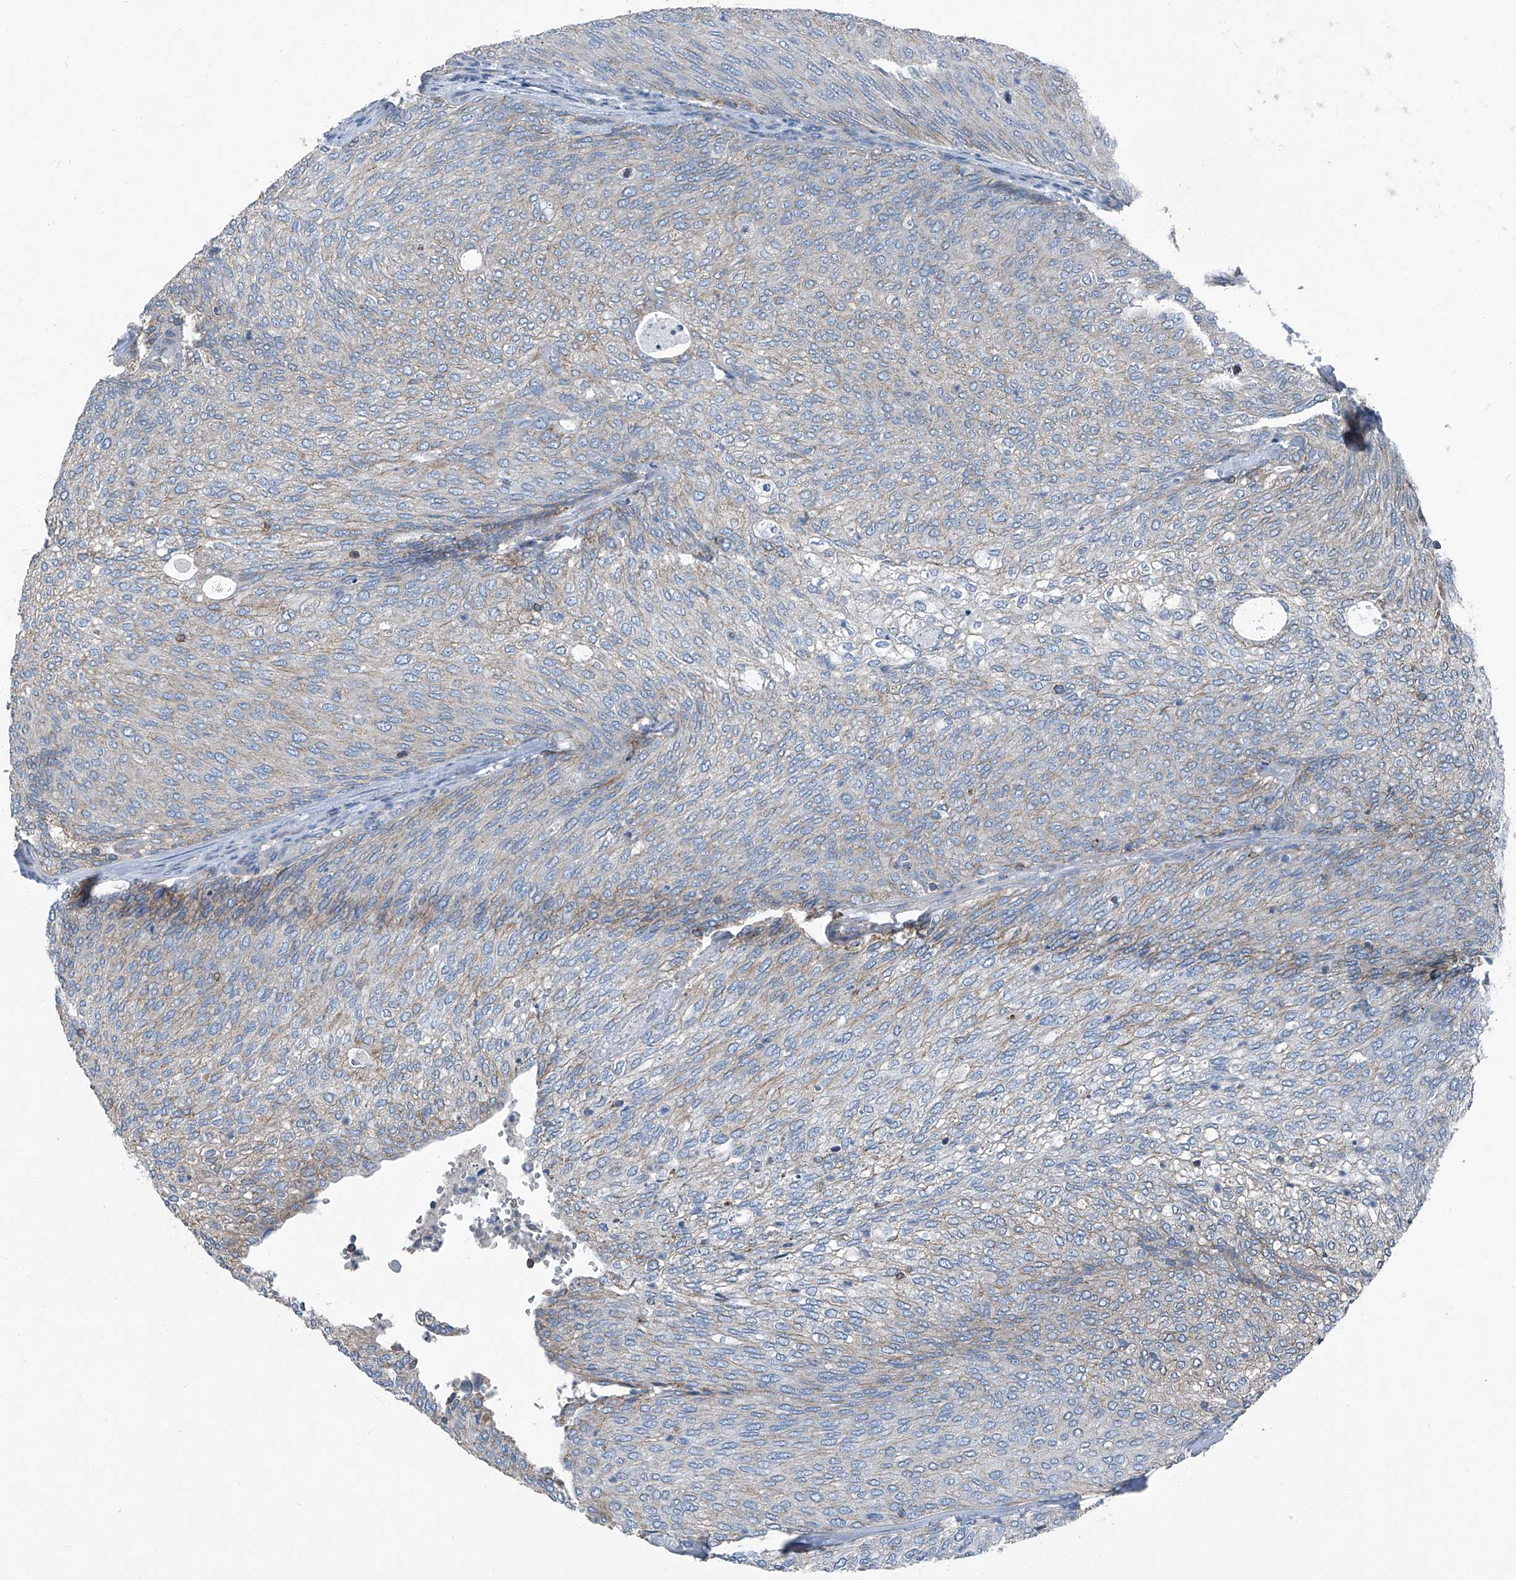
{"staining": {"intensity": "weak", "quantity": "<25%", "location": "cytoplasmic/membranous"}, "tissue": "urothelial cancer", "cell_type": "Tumor cells", "image_type": "cancer", "snomed": [{"axis": "morphology", "description": "Urothelial carcinoma, Low grade"}, {"axis": "topography", "description": "Urinary bladder"}], "caption": "This micrograph is of low-grade urothelial carcinoma stained with immunohistochemistry (IHC) to label a protein in brown with the nuclei are counter-stained blue. There is no positivity in tumor cells.", "gene": "SEPTIN7", "patient": {"sex": "female", "age": 79}}